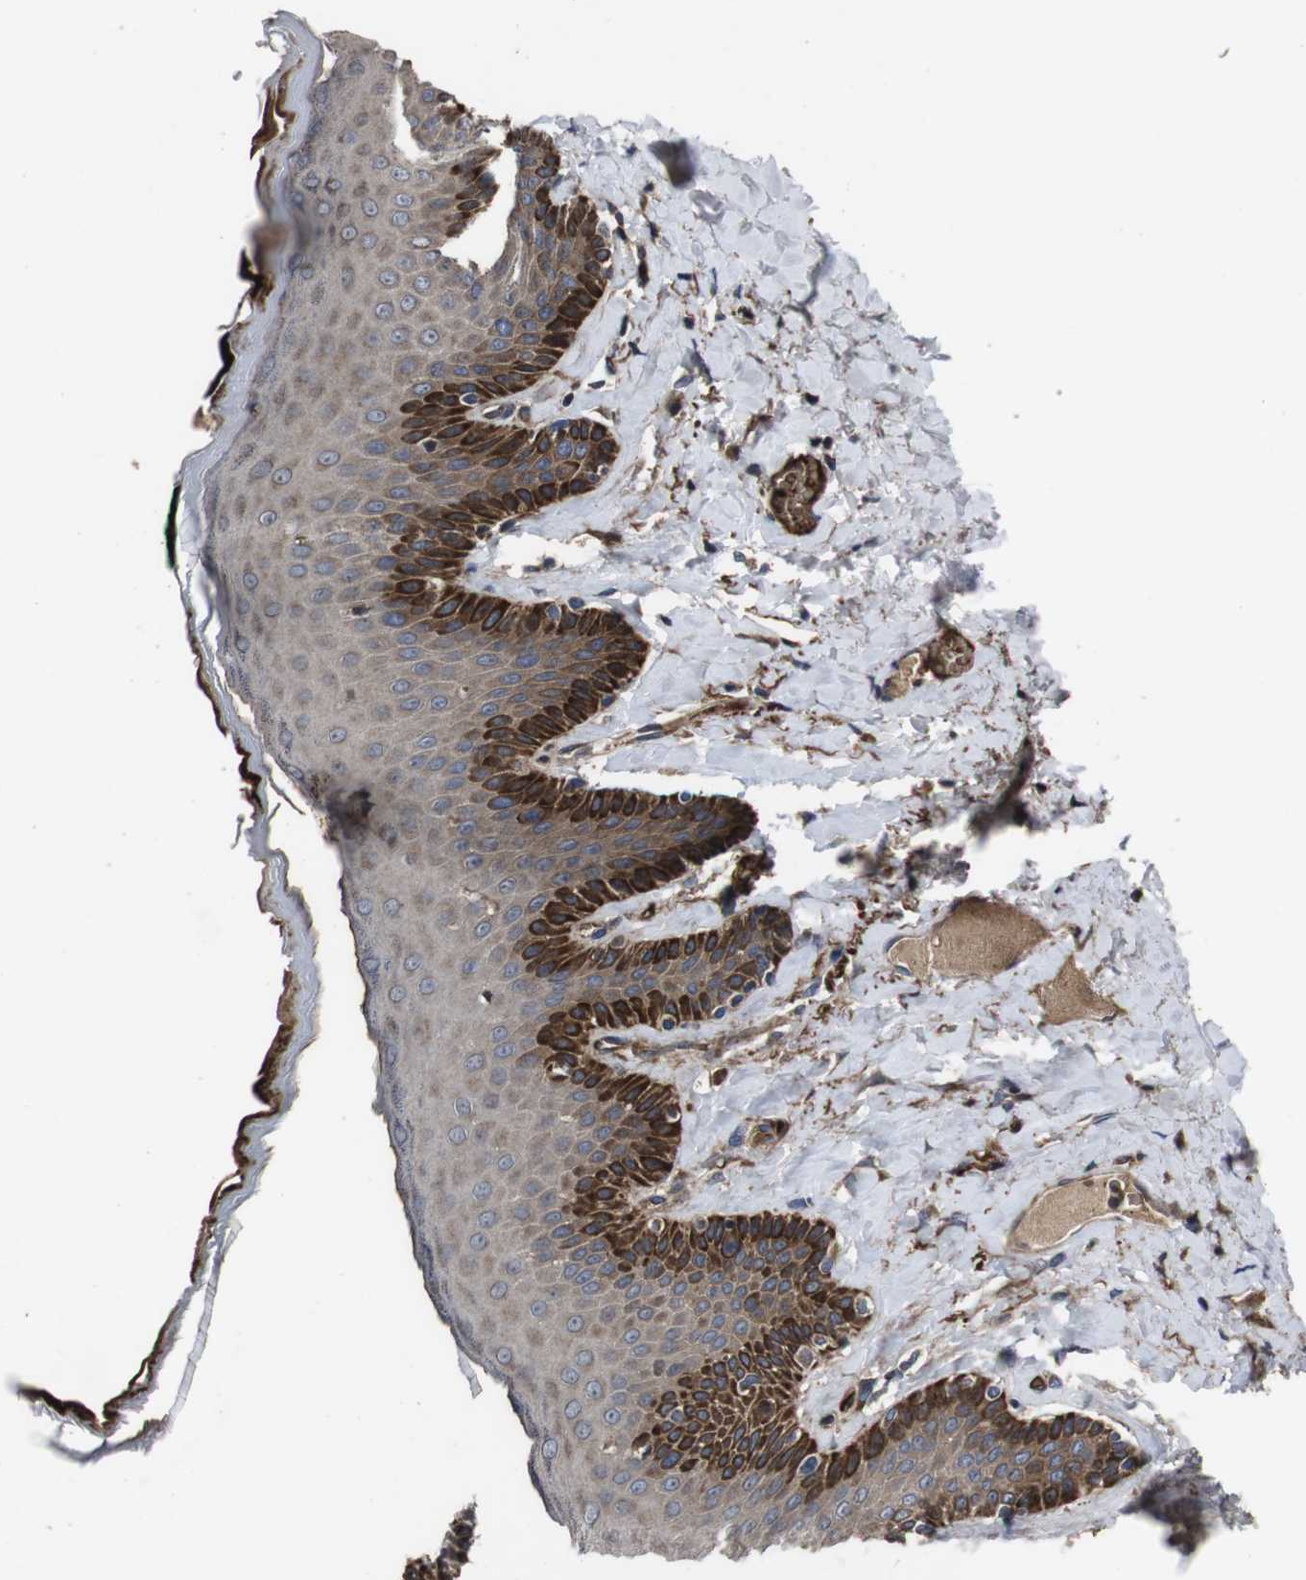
{"staining": {"intensity": "strong", "quantity": "25%-75%", "location": "cytoplasmic/membranous"}, "tissue": "skin", "cell_type": "Epidermal cells", "image_type": "normal", "snomed": [{"axis": "morphology", "description": "Normal tissue, NOS"}, {"axis": "topography", "description": "Anal"}], "caption": "Protein staining of normal skin shows strong cytoplasmic/membranous expression in approximately 25%-75% of epidermal cells. (DAB IHC, brown staining for protein, blue staining for nuclei).", "gene": "SMYD3", "patient": {"sex": "male", "age": 69}}